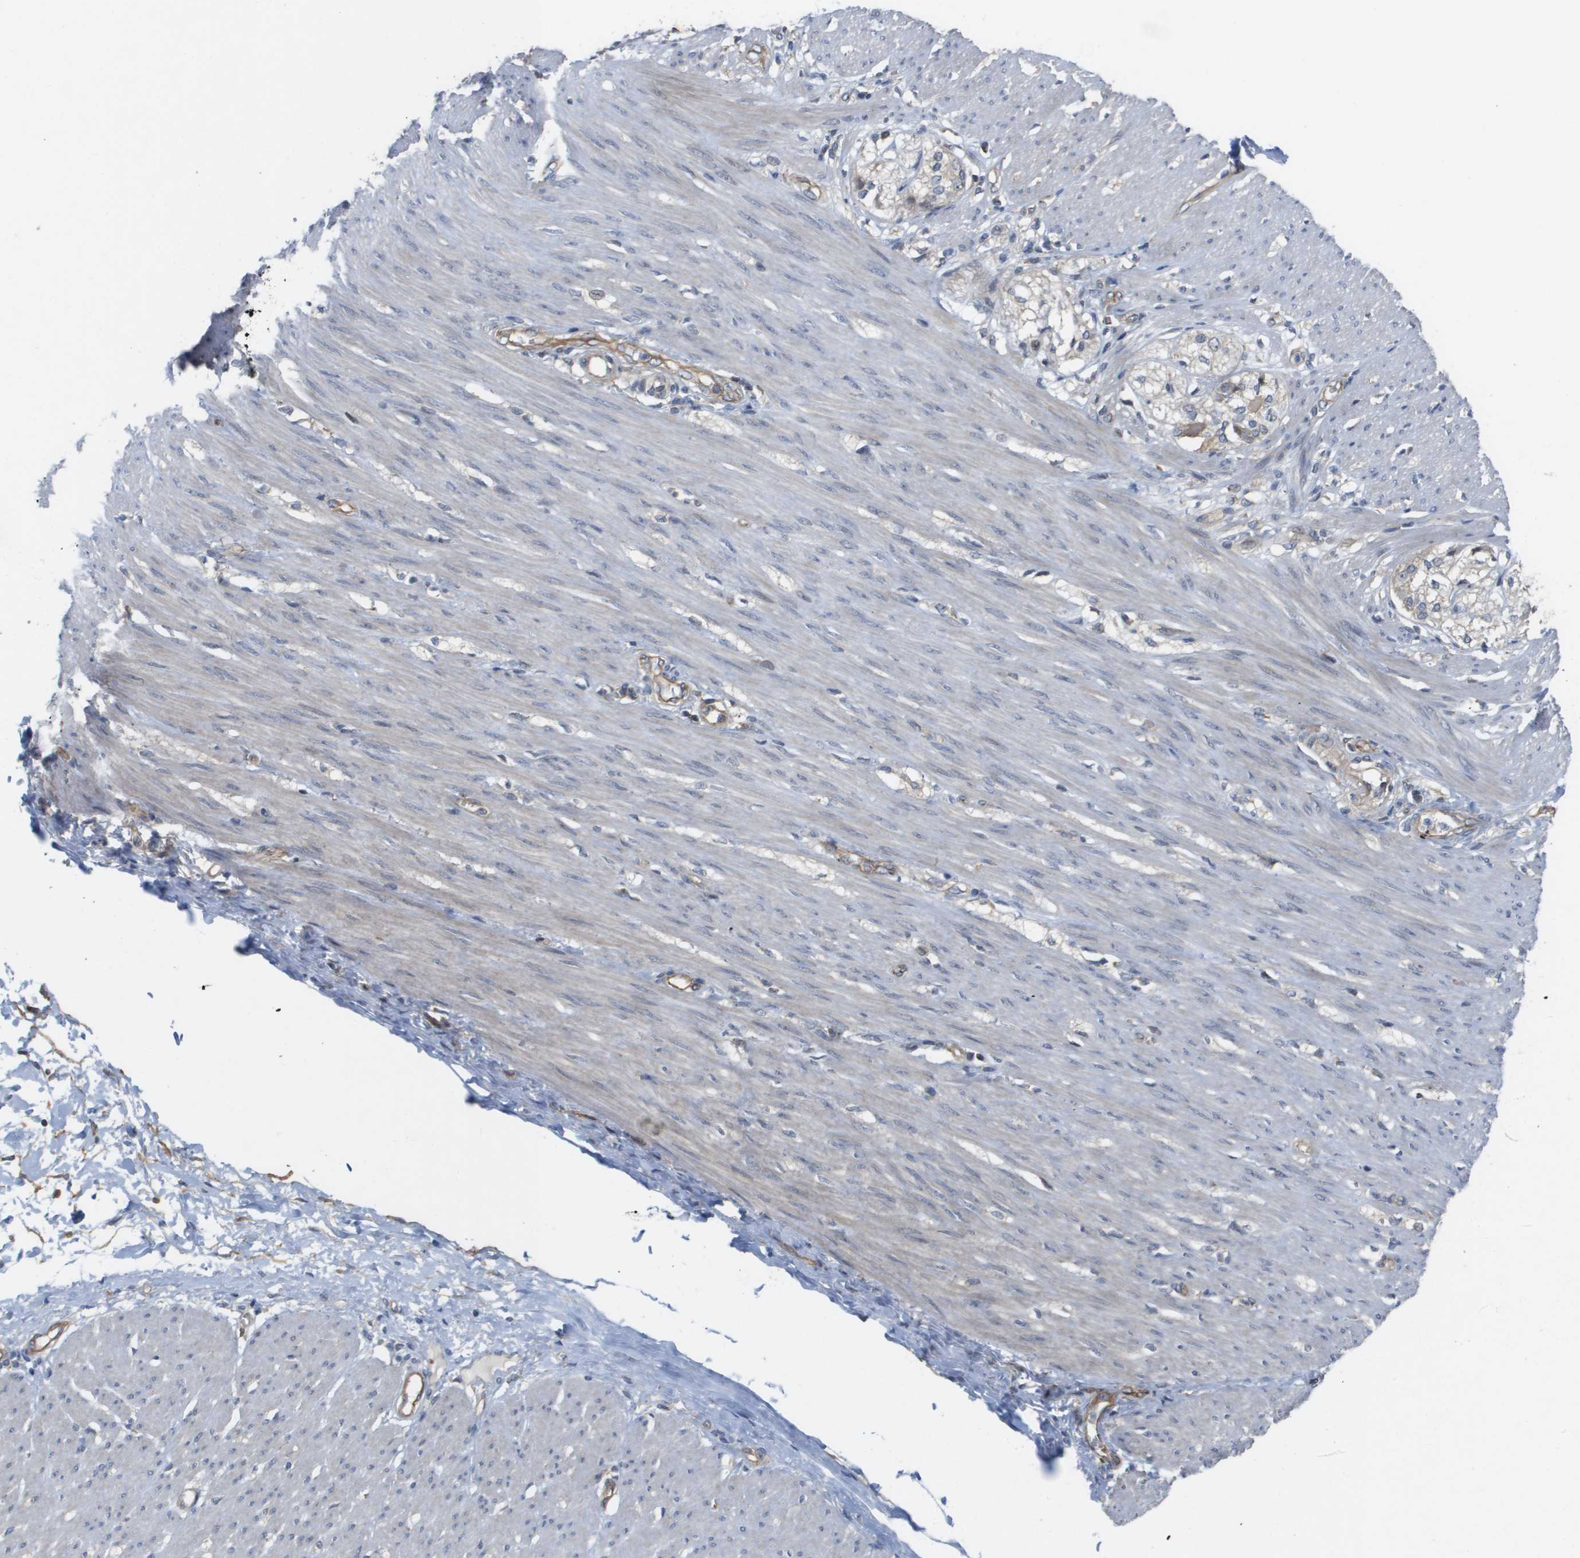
{"staining": {"intensity": "moderate", "quantity": "25%-75%", "location": "cytoplasmic/membranous"}, "tissue": "adipose tissue", "cell_type": "Adipocytes", "image_type": "normal", "snomed": [{"axis": "morphology", "description": "Normal tissue, NOS"}, {"axis": "morphology", "description": "Adenocarcinoma, NOS"}, {"axis": "topography", "description": "Colon"}, {"axis": "topography", "description": "Peripheral nerve tissue"}], "caption": "Immunohistochemical staining of unremarkable human adipose tissue displays moderate cytoplasmic/membranous protein expression in approximately 25%-75% of adipocytes.", "gene": "MTARC2", "patient": {"sex": "male", "age": 14}}